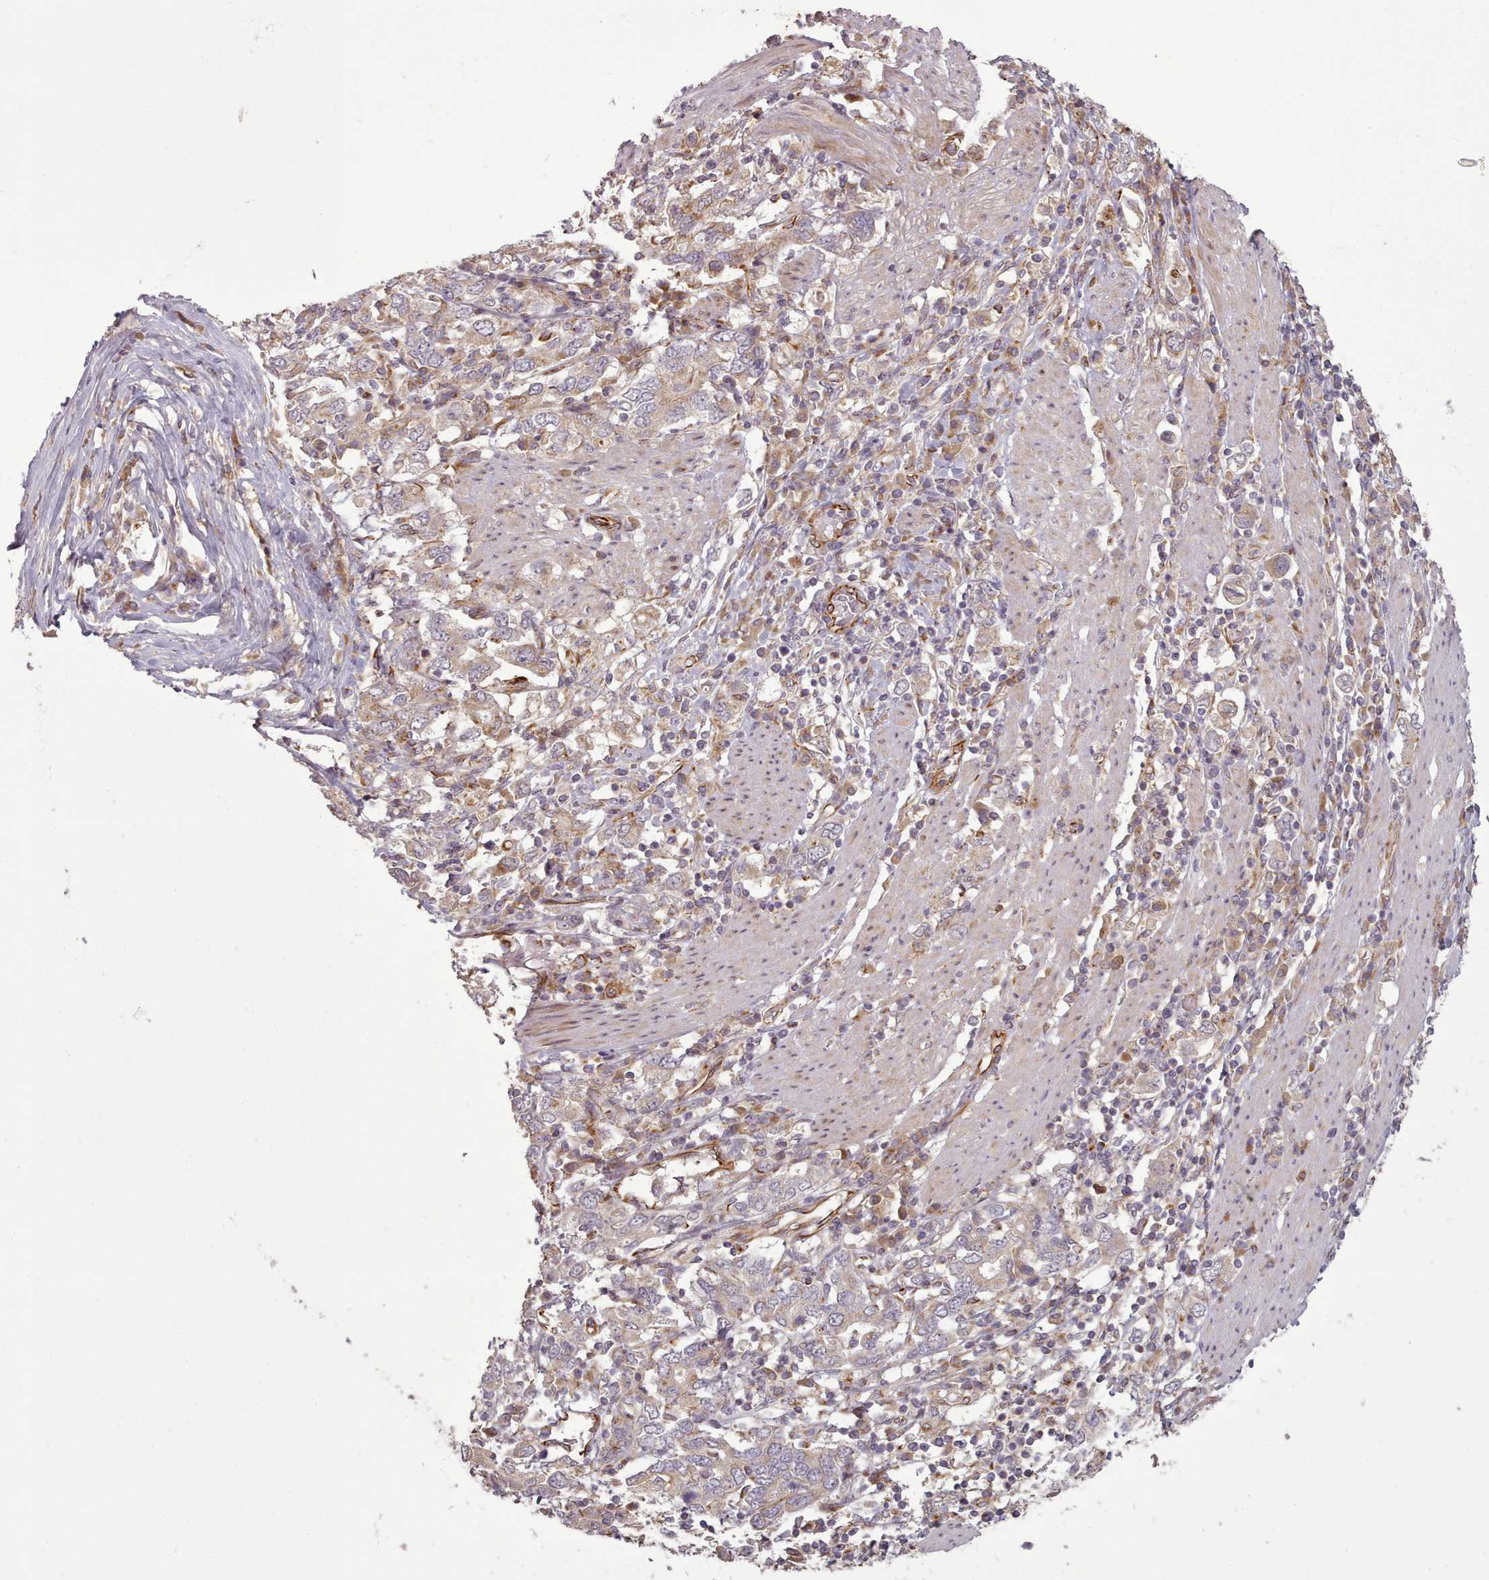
{"staining": {"intensity": "weak", "quantity": ">75%", "location": "cytoplasmic/membranous"}, "tissue": "stomach cancer", "cell_type": "Tumor cells", "image_type": "cancer", "snomed": [{"axis": "morphology", "description": "Adenocarcinoma, NOS"}, {"axis": "topography", "description": "Stomach, upper"}, {"axis": "topography", "description": "Stomach"}], "caption": "IHC staining of stomach cancer, which reveals low levels of weak cytoplasmic/membranous staining in approximately >75% of tumor cells indicating weak cytoplasmic/membranous protein expression. The staining was performed using DAB (3,3'-diaminobenzidine) (brown) for protein detection and nuclei were counterstained in hematoxylin (blue).", "gene": "GBGT1", "patient": {"sex": "male", "age": 62}}